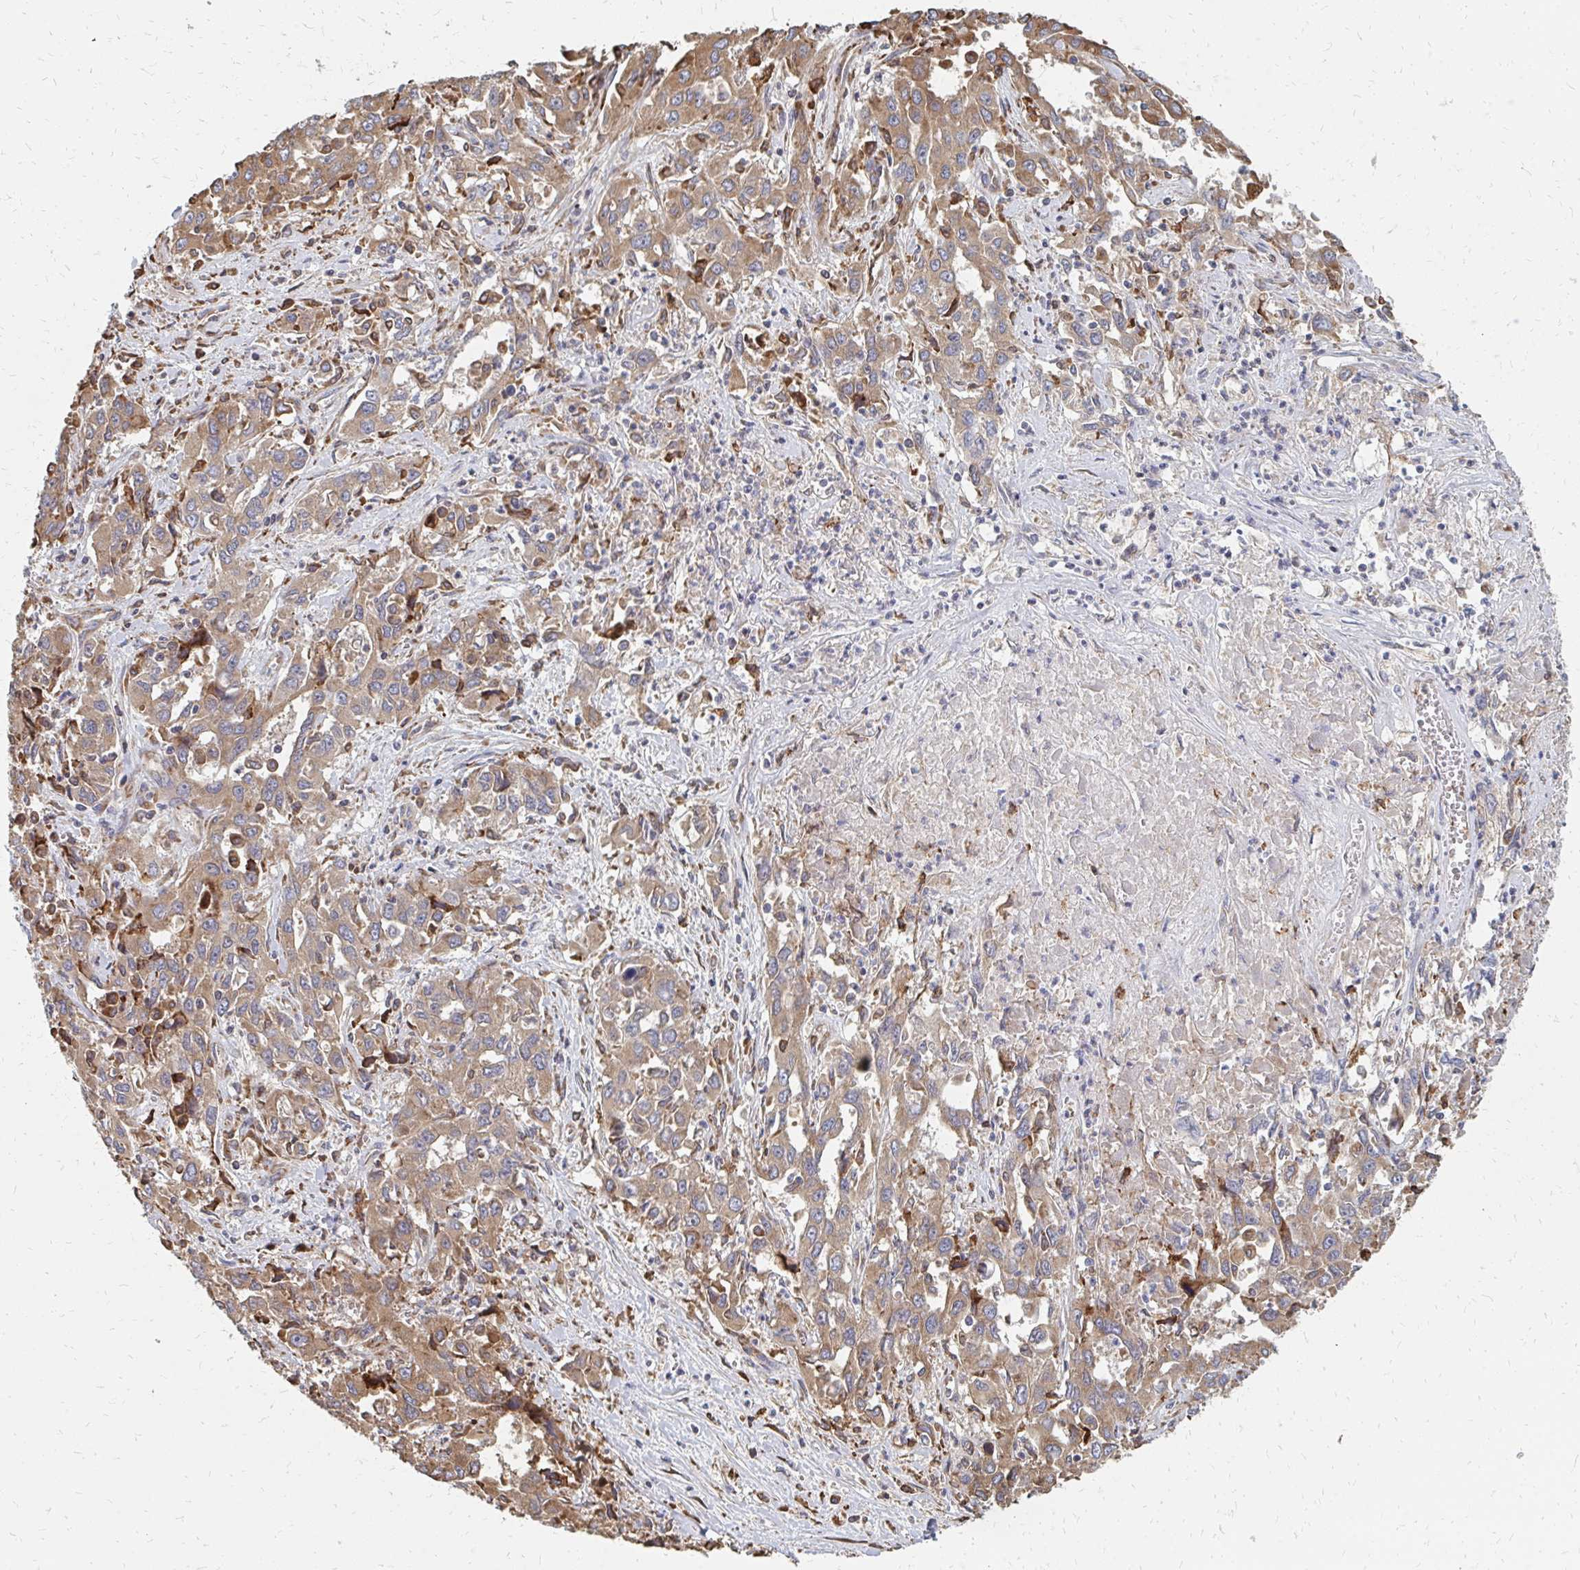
{"staining": {"intensity": "moderate", "quantity": ">75%", "location": "cytoplasmic/membranous"}, "tissue": "liver cancer", "cell_type": "Tumor cells", "image_type": "cancer", "snomed": [{"axis": "morphology", "description": "Carcinoma, Hepatocellular, NOS"}, {"axis": "topography", "description": "Liver"}], "caption": "A histopathology image of human hepatocellular carcinoma (liver) stained for a protein reveals moderate cytoplasmic/membranous brown staining in tumor cells.", "gene": "PPP1R13L", "patient": {"sex": "male", "age": 63}}